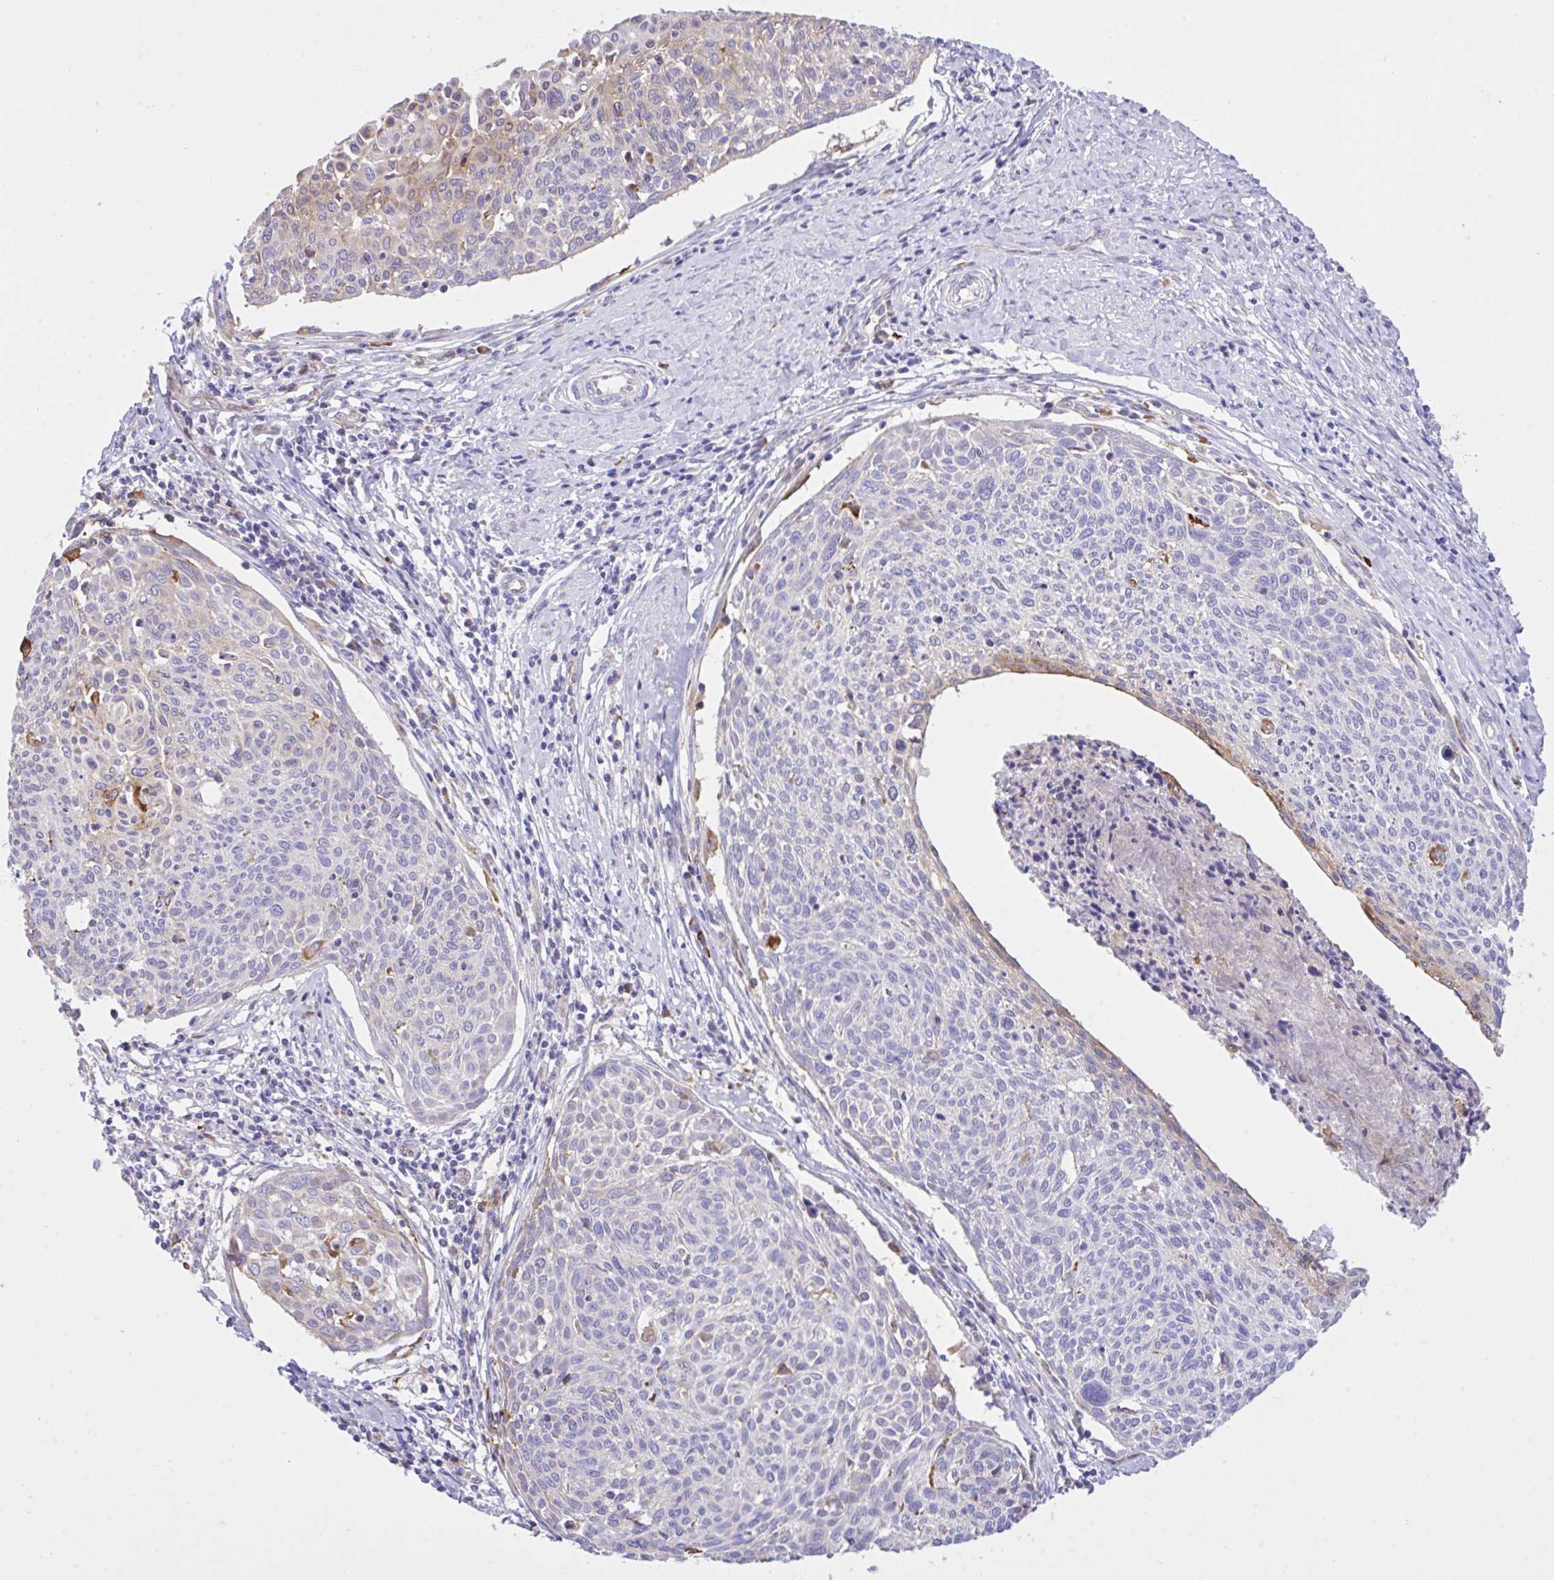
{"staining": {"intensity": "moderate", "quantity": "<25%", "location": "cytoplasmic/membranous"}, "tissue": "cervical cancer", "cell_type": "Tumor cells", "image_type": "cancer", "snomed": [{"axis": "morphology", "description": "Squamous cell carcinoma, NOS"}, {"axis": "topography", "description": "Cervix"}], "caption": "Protein expression analysis of human cervical squamous cell carcinoma reveals moderate cytoplasmic/membranous positivity in about <25% of tumor cells. (DAB IHC with brightfield microscopy, high magnification).", "gene": "EEF1A2", "patient": {"sex": "female", "age": 49}}